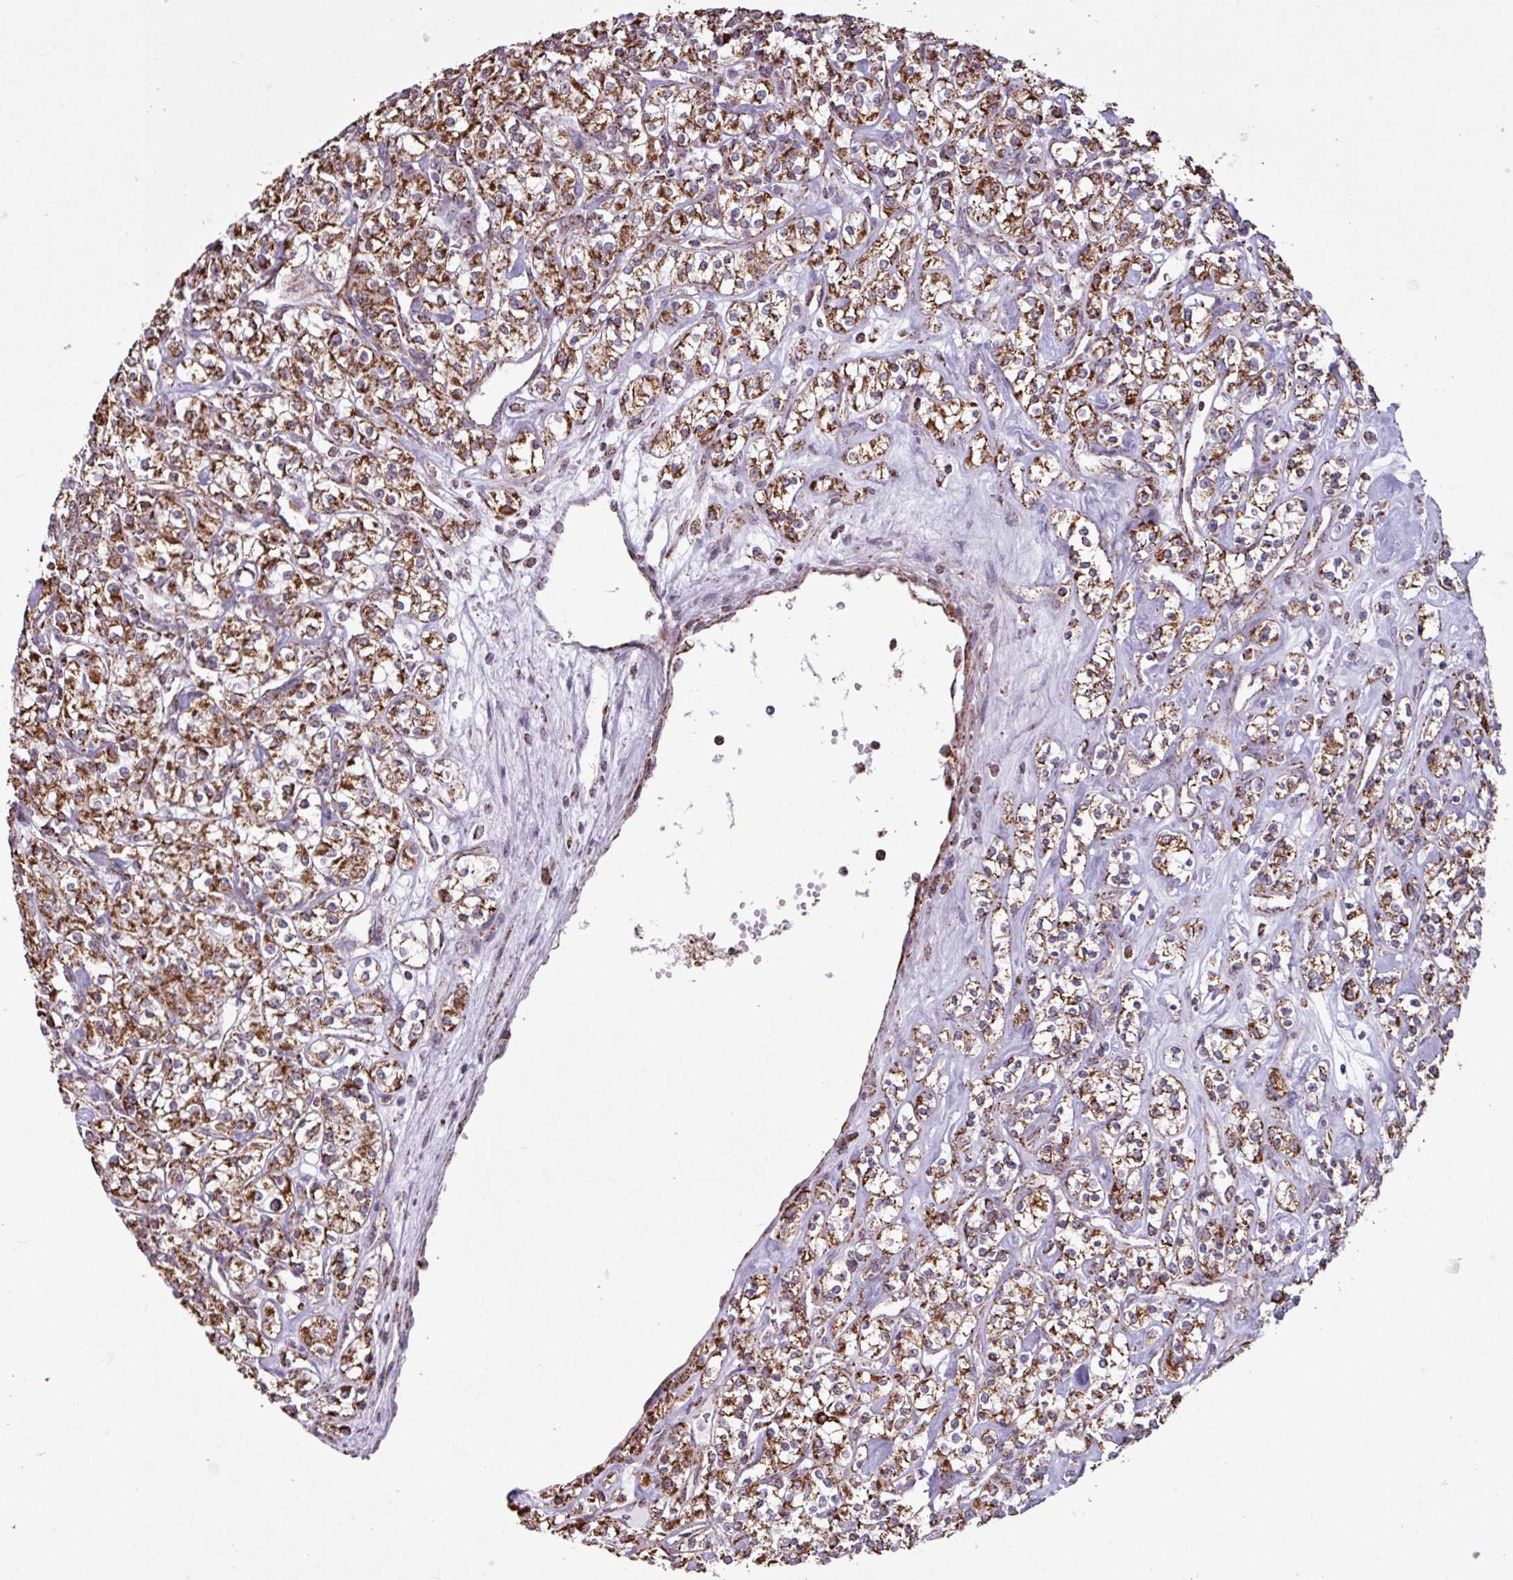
{"staining": {"intensity": "strong", "quantity": ">75%", "location": "cytoplasmic/membranous"}, "tissue": "renal cancer", "cell_type": "Tumor cells", "image_type": "cancer", "snomed": [{"axis": "morphology", "description": "Adenocarcinoma, NOS"}, {"axis": "topography", "description": "Kidney"}], "caption": "Tumor cells display high levels of strong cytoplasmic/membranous expression in about >75% of cells in human renal cancer.", "gene": "ALG8", "patient": {"sex": "male", "age": 77}}